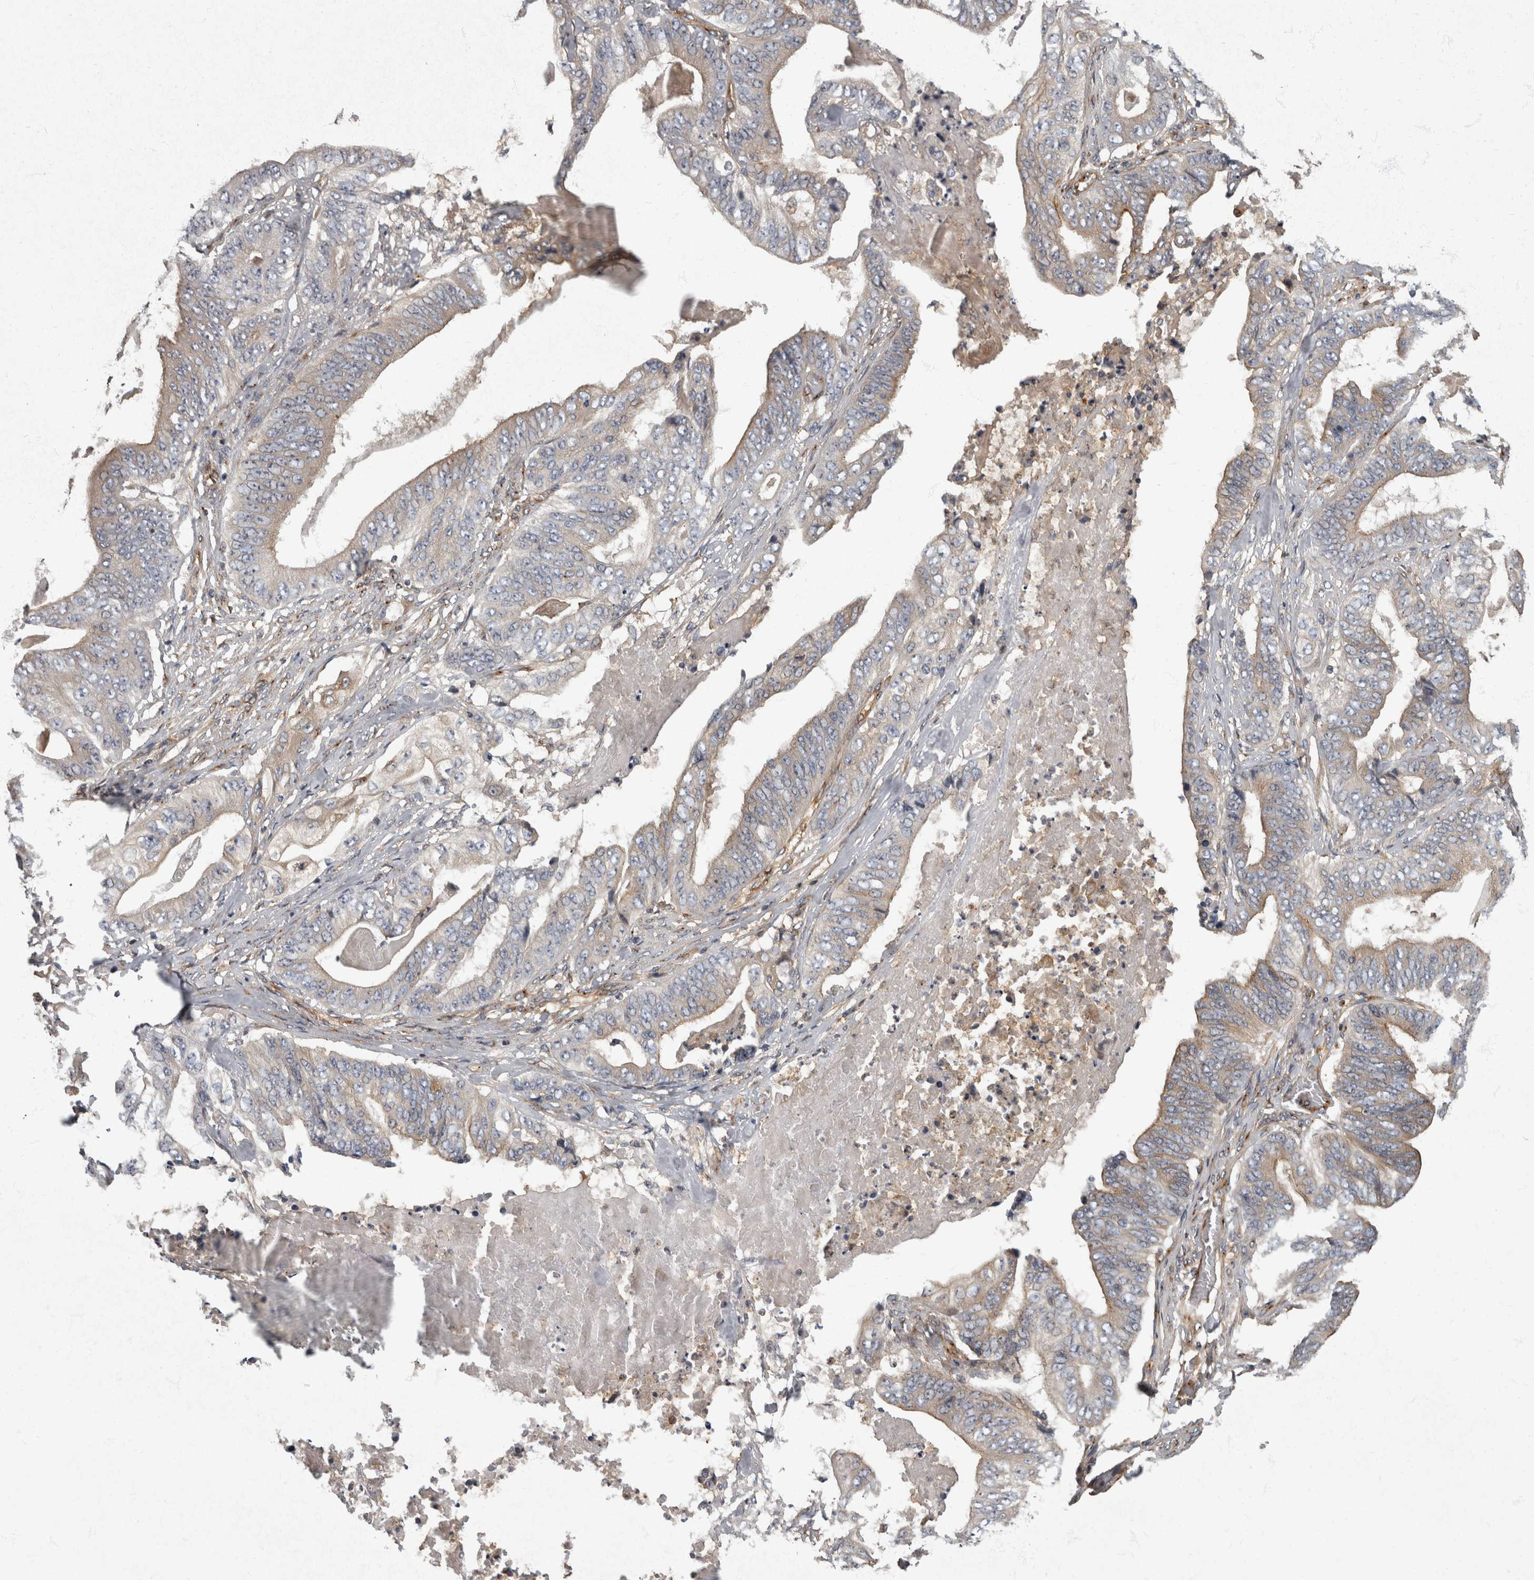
{"staining": {"intensity": "weak", "quantity": "<25%", "location": "cytoplasmic/membranous"}, "tissue": "stomach cancer", "cell_type": "Tumor cells", "image_type": "cancer", "snomed": [{"axis": "morphology", "description": "Adenocarcinoma, NOS"}, {"axis": "topography", "description": "Stomach"}], "caption": "High power microscopy histopathology image of an IHC histopathology image of adenocarcinoma (stomach), revealing no significant expression in tumor cells.", "gene": "HOOK3", "patient": {"sex": "female", "age": 73}}